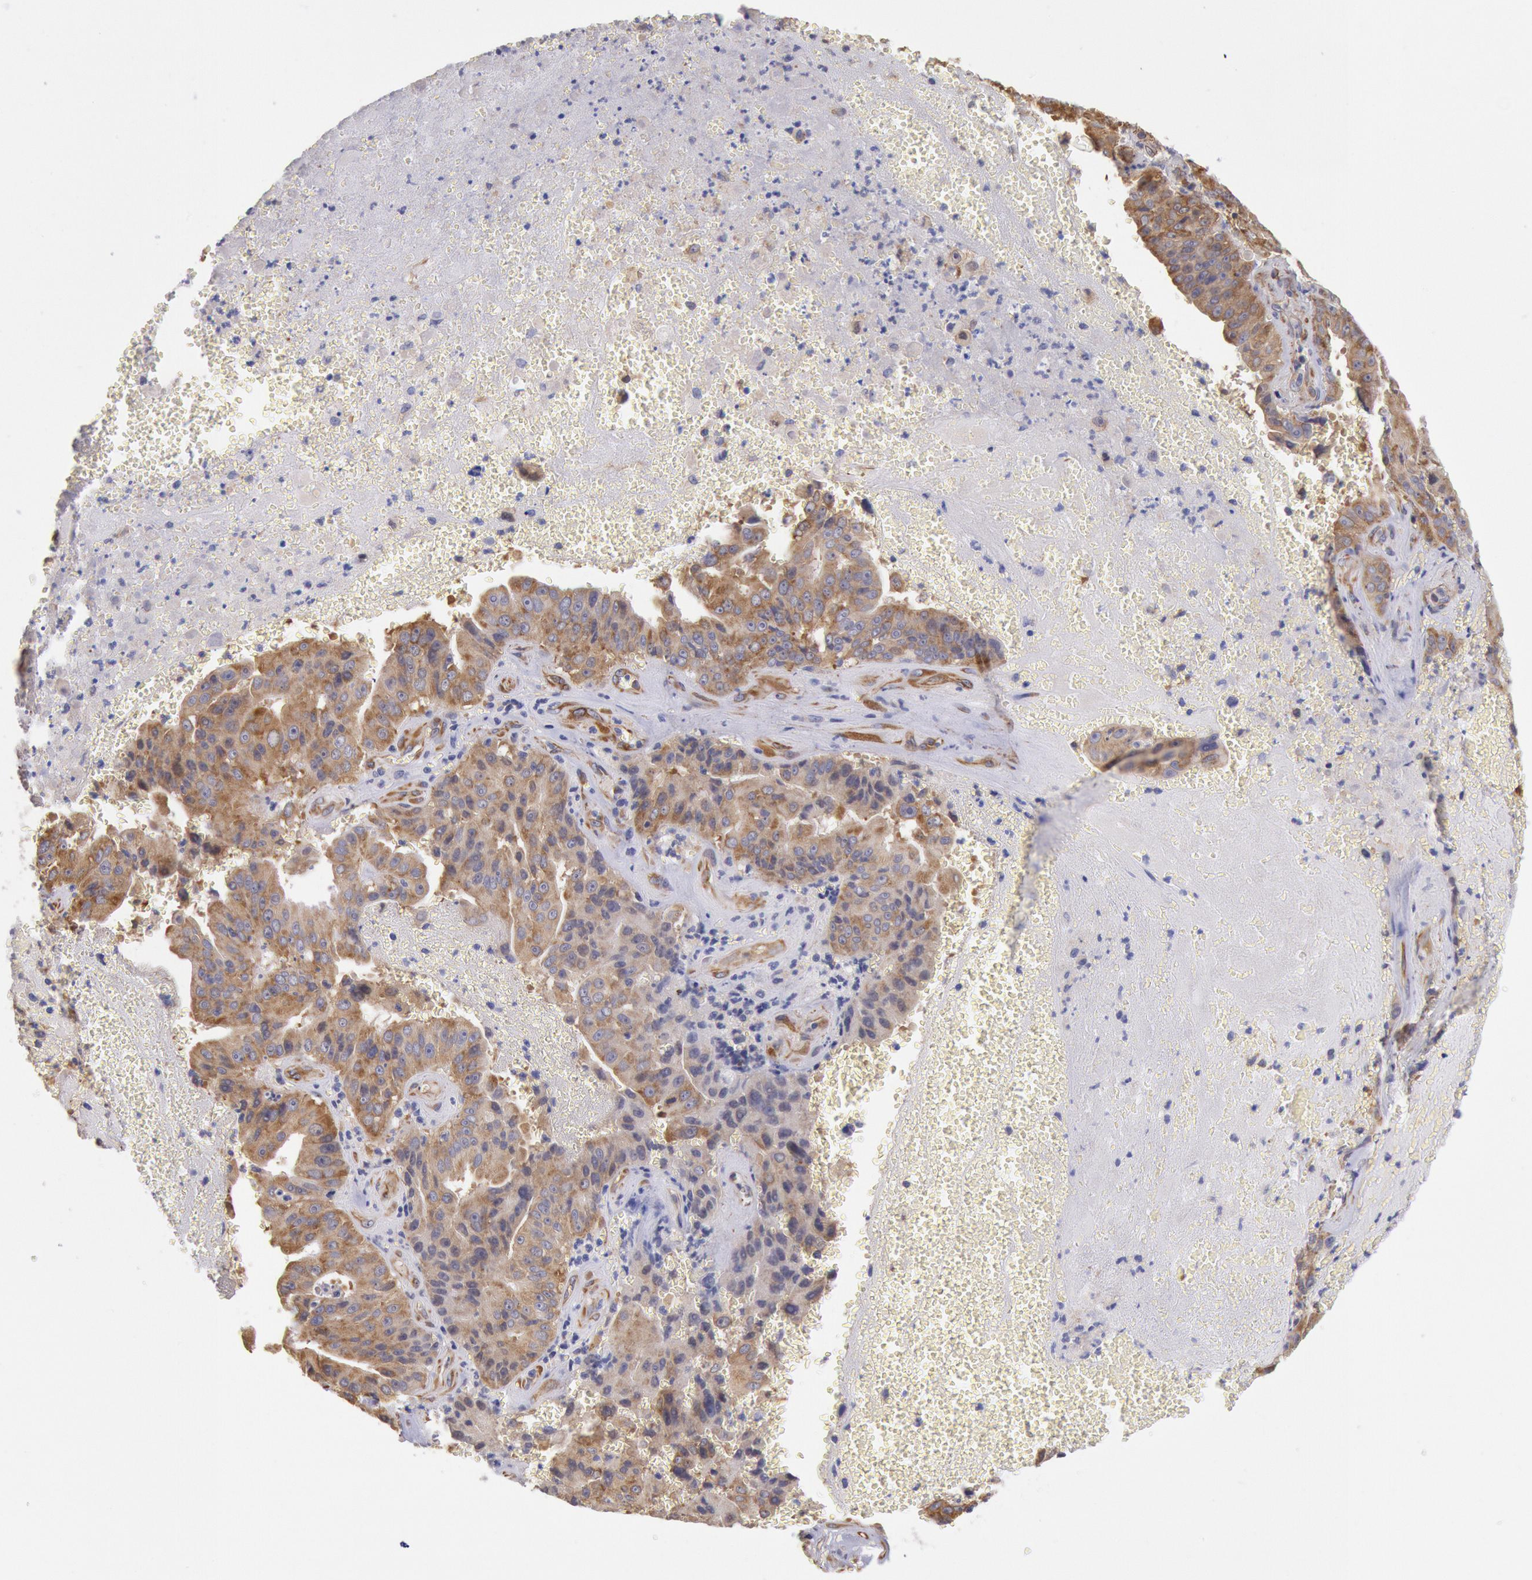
{"staining": {"intensity": "moderate", "quantity": ">75%", "location": "cytoplasmic/membranous"}, "tissue": "liver cancer", "cell_type": "Tumor cells", "image_type": "cancer", "snomed": [{"axis": "morphology", "description": "Cholangiocarcinoma"}, {"axis": "topography", "description": "Liver"}], "caption": "The histopathology image reveals a brown stain indicating the presence of a protein in the cytoplasmic/membranous of tumor cells in cholangiocarcinoma (liver).", "gene": "DRG1", "patient": {"sex": "female", "age": 79}}